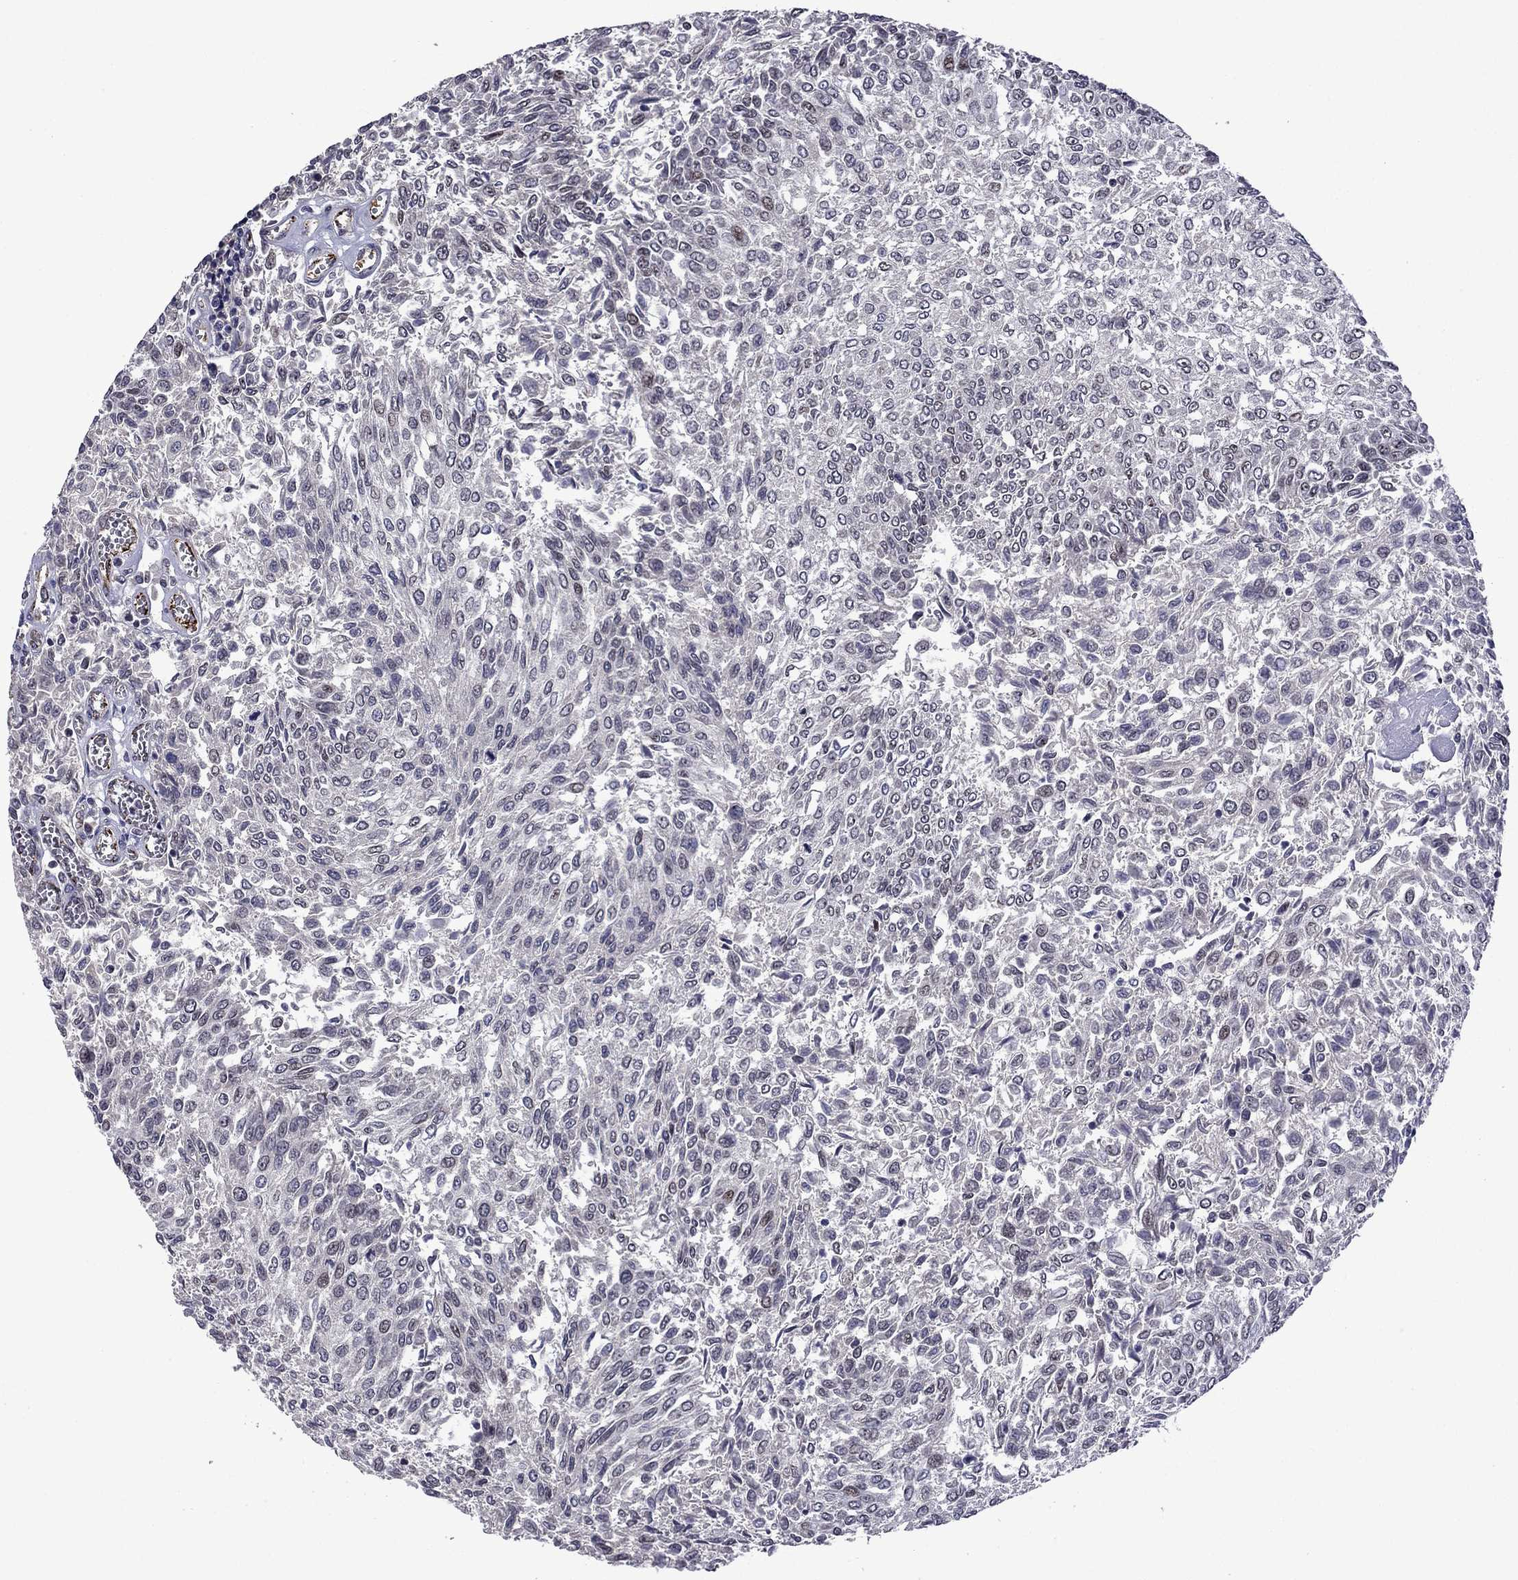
{"staining": {"intensity": "negative", "quantity": "none", "location": "none"}, "tissue": "urothelial cancer", "cell_type": "Tumor cells", "image_type": "cancer", "snomed": [{"axis": "morphology", "description": "Urothelial carcinoma, Low grade"}, {"axis": "topography", "description": "Urinary bladder"}], "caption": "Immunohistochemistry (IHC) micrograph of human urothelial carcinoma (low-grade) stained for a protein (brown), which reveals no expression in tumor cells.", "gene": "SLITRK1", "patient": {"sex": "male", "age": 78}}